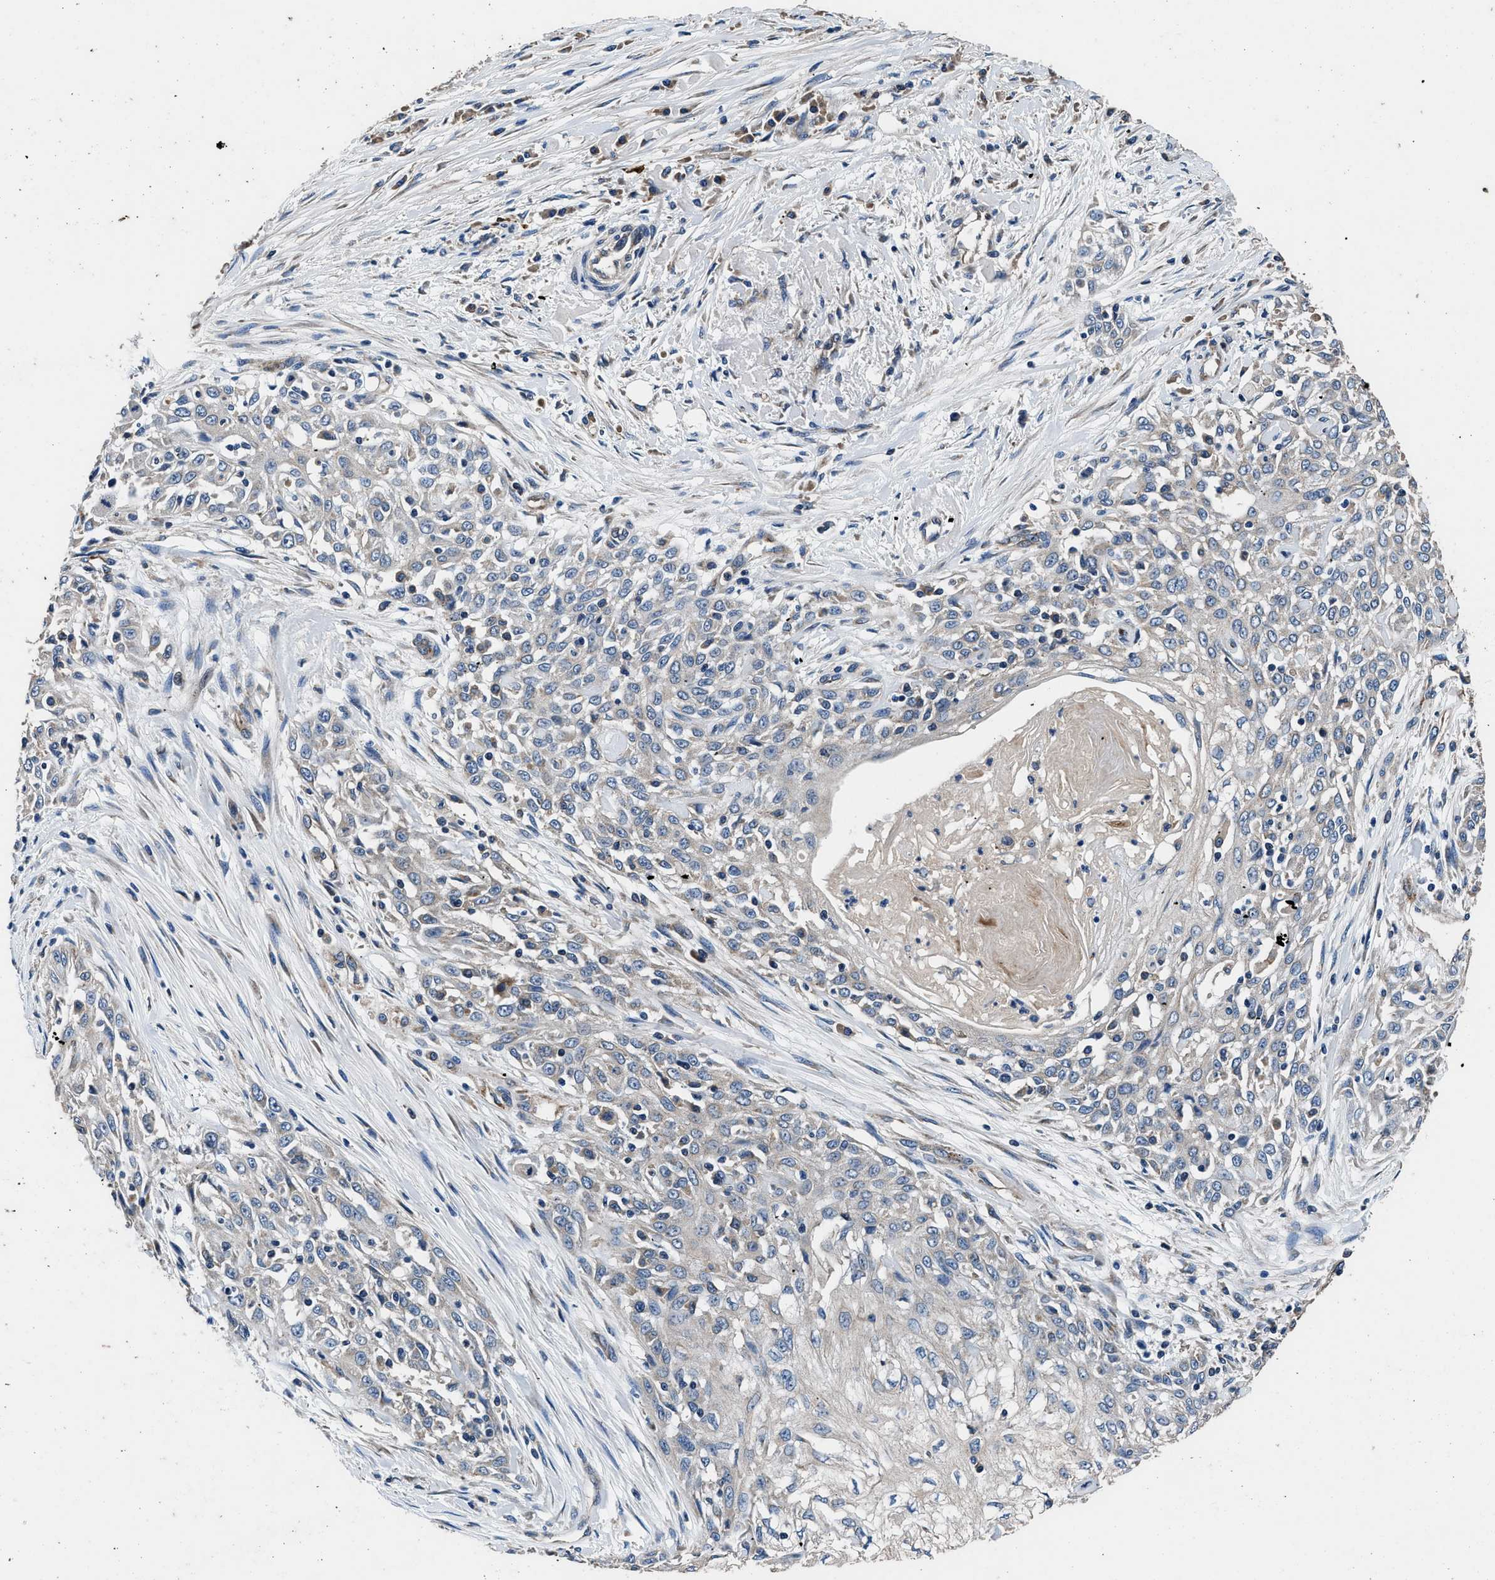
{"staining": {"intensity": "negative", "quantity": "none", "location": "none"}, "tissue": "skin cancer", "cell_type": "Tumor cells", "image_type": "cancer", "snomed": [{"axis": "morphology", "description": "Squamous cell carcinoma, NOS"}, {"axis": "morphology", "description": "Squamous cell carcinoma, metastatic, NOS"}, {"axis": "topography", "description": "Skin"}, {"axis": "topography", "description": "Lymph node"}], "caption": "Histopathology image shows no significant protein expression in tumor cells of skin cancer (squamous cell carcinoma).", "gene": "DHRS7B", "patient": {"sex": "male", "age": 75}}